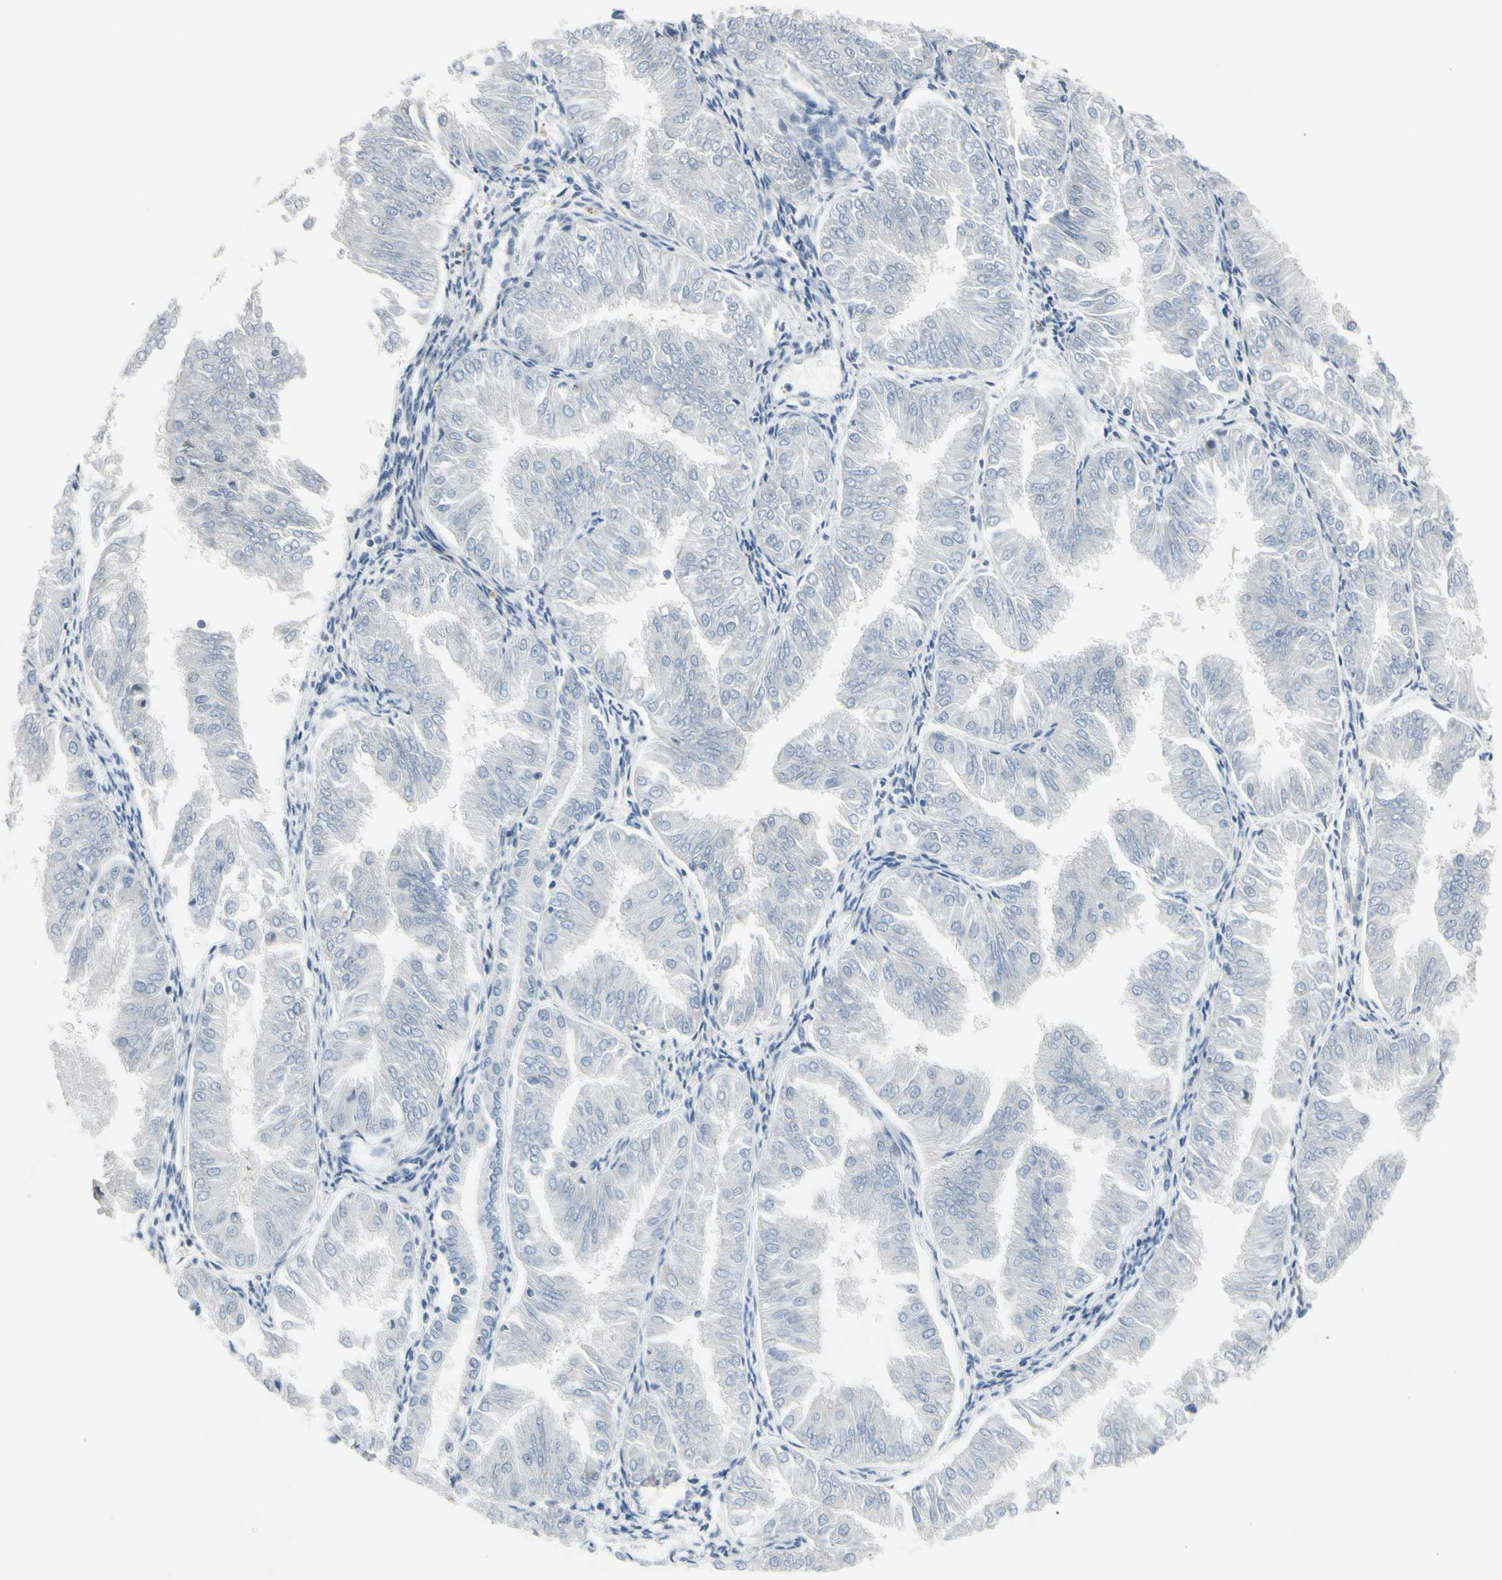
{"staining": {"intensity": "negative", "quantity": "none", "location": "none"}, "tissue": "endometrial cancer", "cell_type": "Tumor cells", "image_type": "cancer", "snomed": [{"axis": "morphology", "description": "Adenocarcinoma, NOS"}, {"axis": "topography", "description": "Endometrium"}], "caption": "Immunohistochemistry of human endometrial adenocarcinoma shows no positivity in tumor cells.", "gene": "TPM1", "patient": {"sex": "female", "age": 53}}